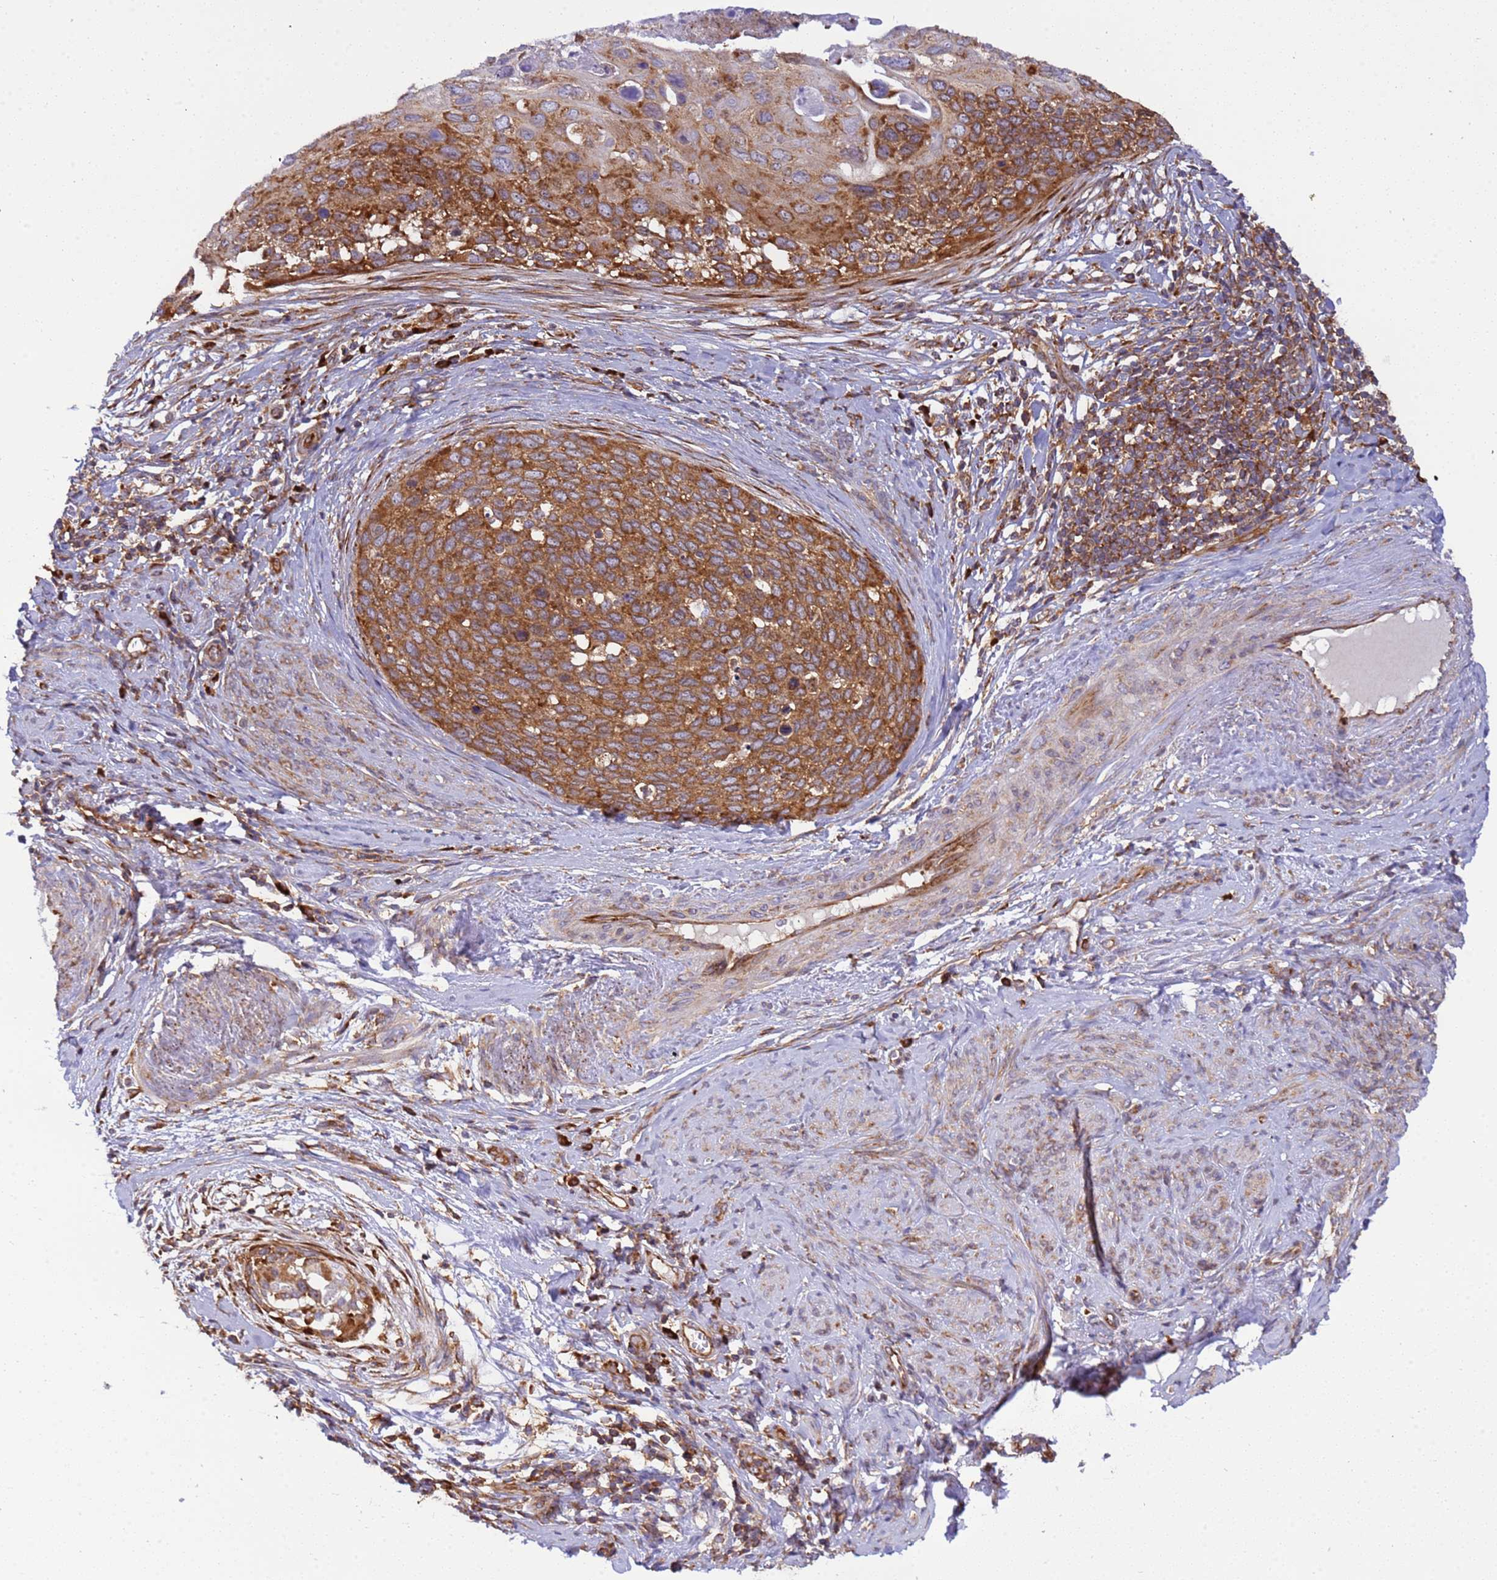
{"staining": {"intensity": "strong", "quantity": ">75%", "location": "cytoplasmic/membranous"}, "tissue": "cervical cancer", "cell_type": "Tumor cells", "image_type": "cancer", "snomed": [{"axis": "morphology", "description": "Squamous cell carcinoma, NOS"}, {"axis": "topography", "description": "Cervix"}], "caption": "The micrograph displays staining of cervical cancer, revealing strong cytoplasmic/membranous protein expression (brown color) within tumor cells.", "gene": "RPL36", "patient": {"sex": "female", "age": 80}}